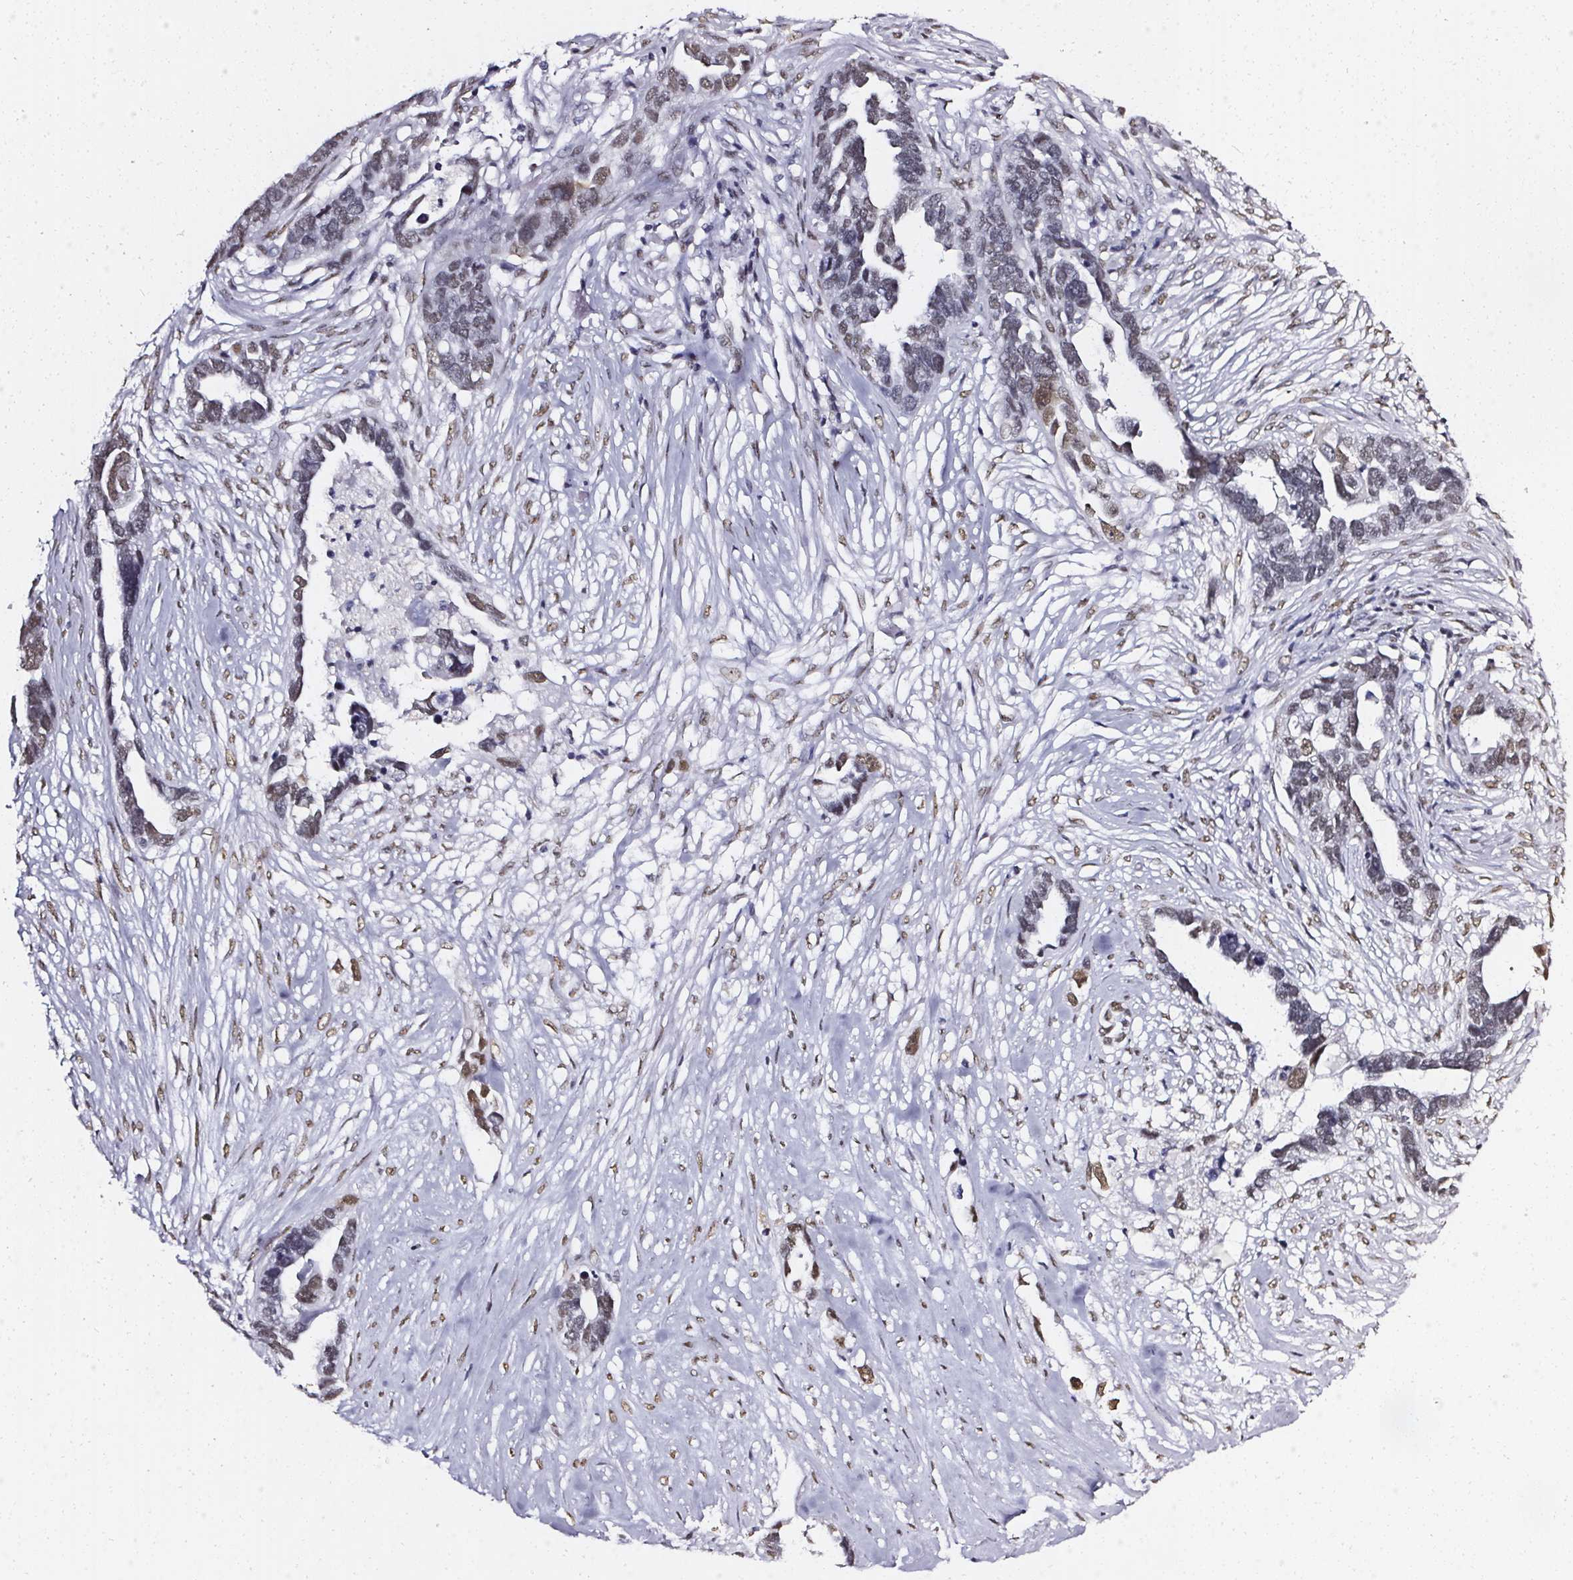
{"staining": {"intensity": "moderate", "quantity": "<25%", "location": "nuclear"}, "tissue": "ovarian cancer", "cell_type": "Tumor cells", "image_type": "cancer", "snomed": [{"axis": "morphology", "description": "Cystadenocarcinoma, serous, NOS"}, {"axis": "topography", "description": "Ovary"}], "caption": "An image of serous cystadenocarcinoma (ovarian) stained for a protein reveals moderate nuclear brown staining in tumor cells. (IHC, brightfield microscopy, high magnification).", "gene": "GP6", "patient": {"sex": "female", "age": 54}}